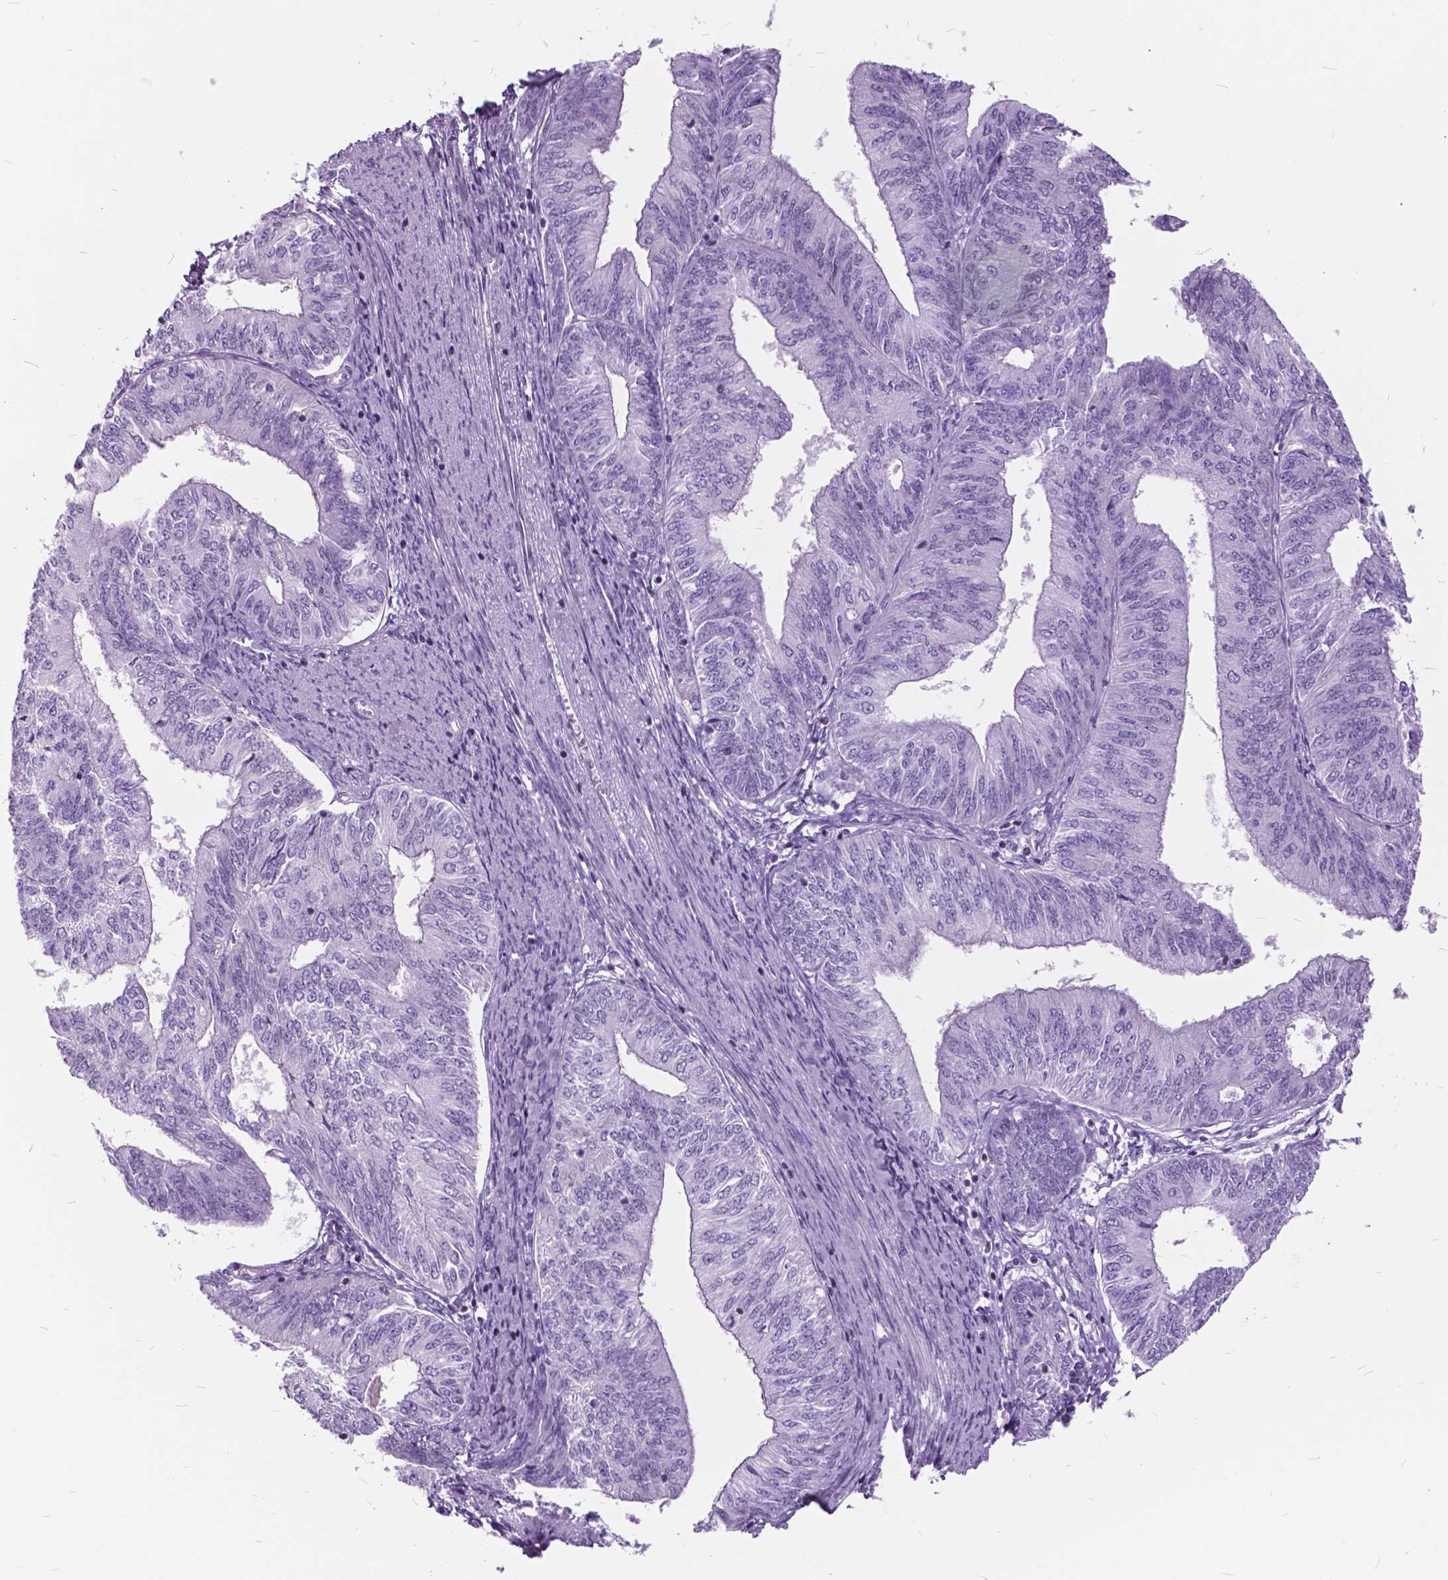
{"staining": {"intensity": "negative", "quantity": "none", "location": "none"}, "tissue": "endometrial cancer", "cell_type": "Tumor cells", "image_type": "cancer", "snomed": [{"axis": "morphology", "description": "Adenocarcinoma, NOS"}, {"axis": "topography", "description": "Endometrium"}], "caption": "High magnification brightfield microscopy of endometrial adenocarcinoma stained with DAB (brown) and counterstained with hematoxylin (blue): tumor cells show no significant expression.", "gene": "SP140", "patient": {"sex": "female", "age": 58}}